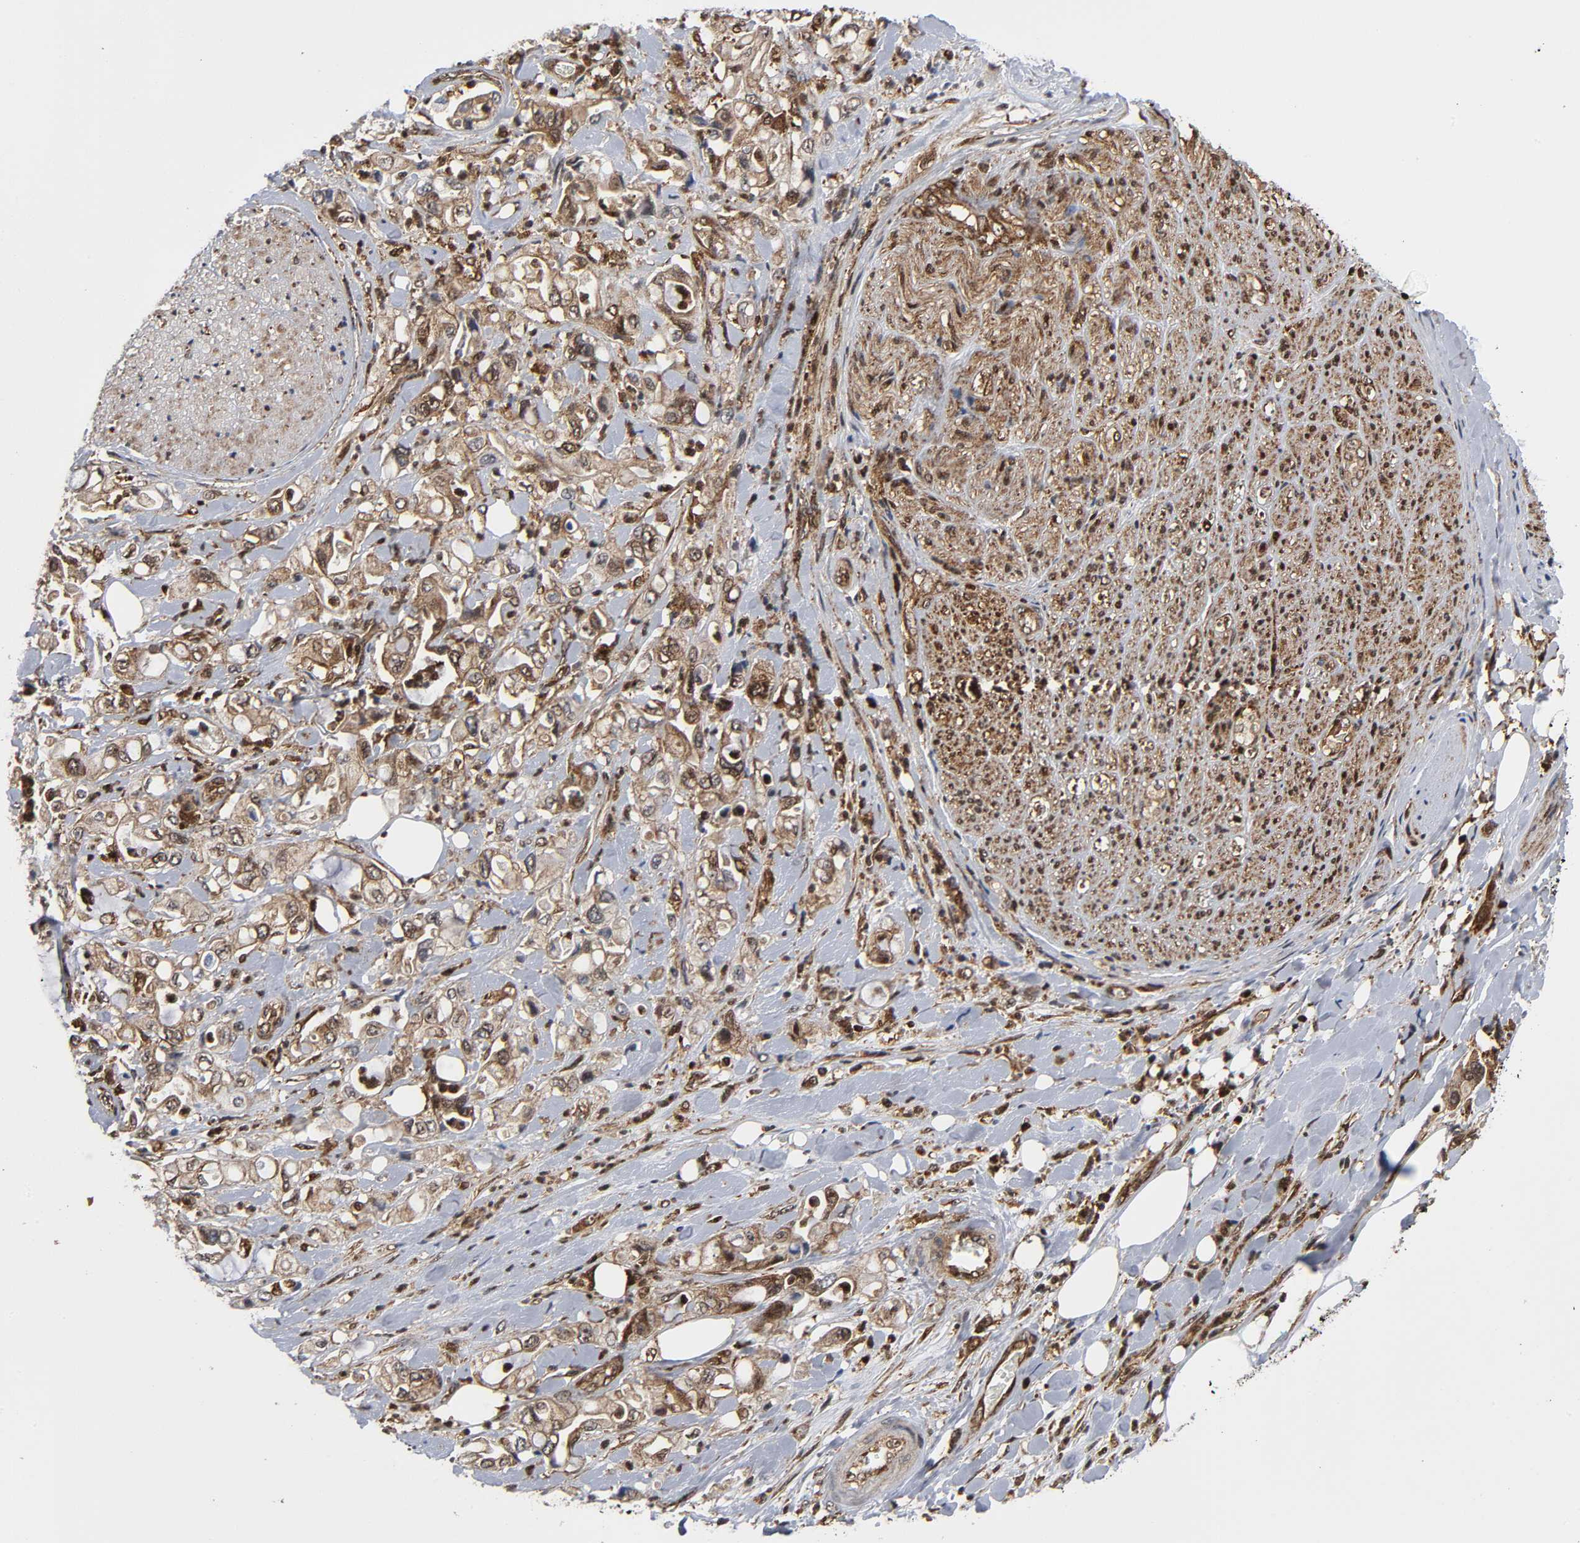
{"staining": {"intensity": "weak", "quantity": ">75%", "location": "cytoplasmic/membranous"}, "tissue": "pancreatic cancer", "cell_type": "Tumor cells", "image_type": "cancer", "snomed": [{"axis": "morphology", "description": "Adenocarcinoma, NOS"}, {"axis": "topography", "description": "Pancreas"}], "caption": "About >75% of tumor cells in pancreatic cancer display weak cytoplasmic/membranous protein staining as visualized by brown immunohistochemical staining.", "gene": "MAPK1", "patient": {"sex": "male", "age": 70}}